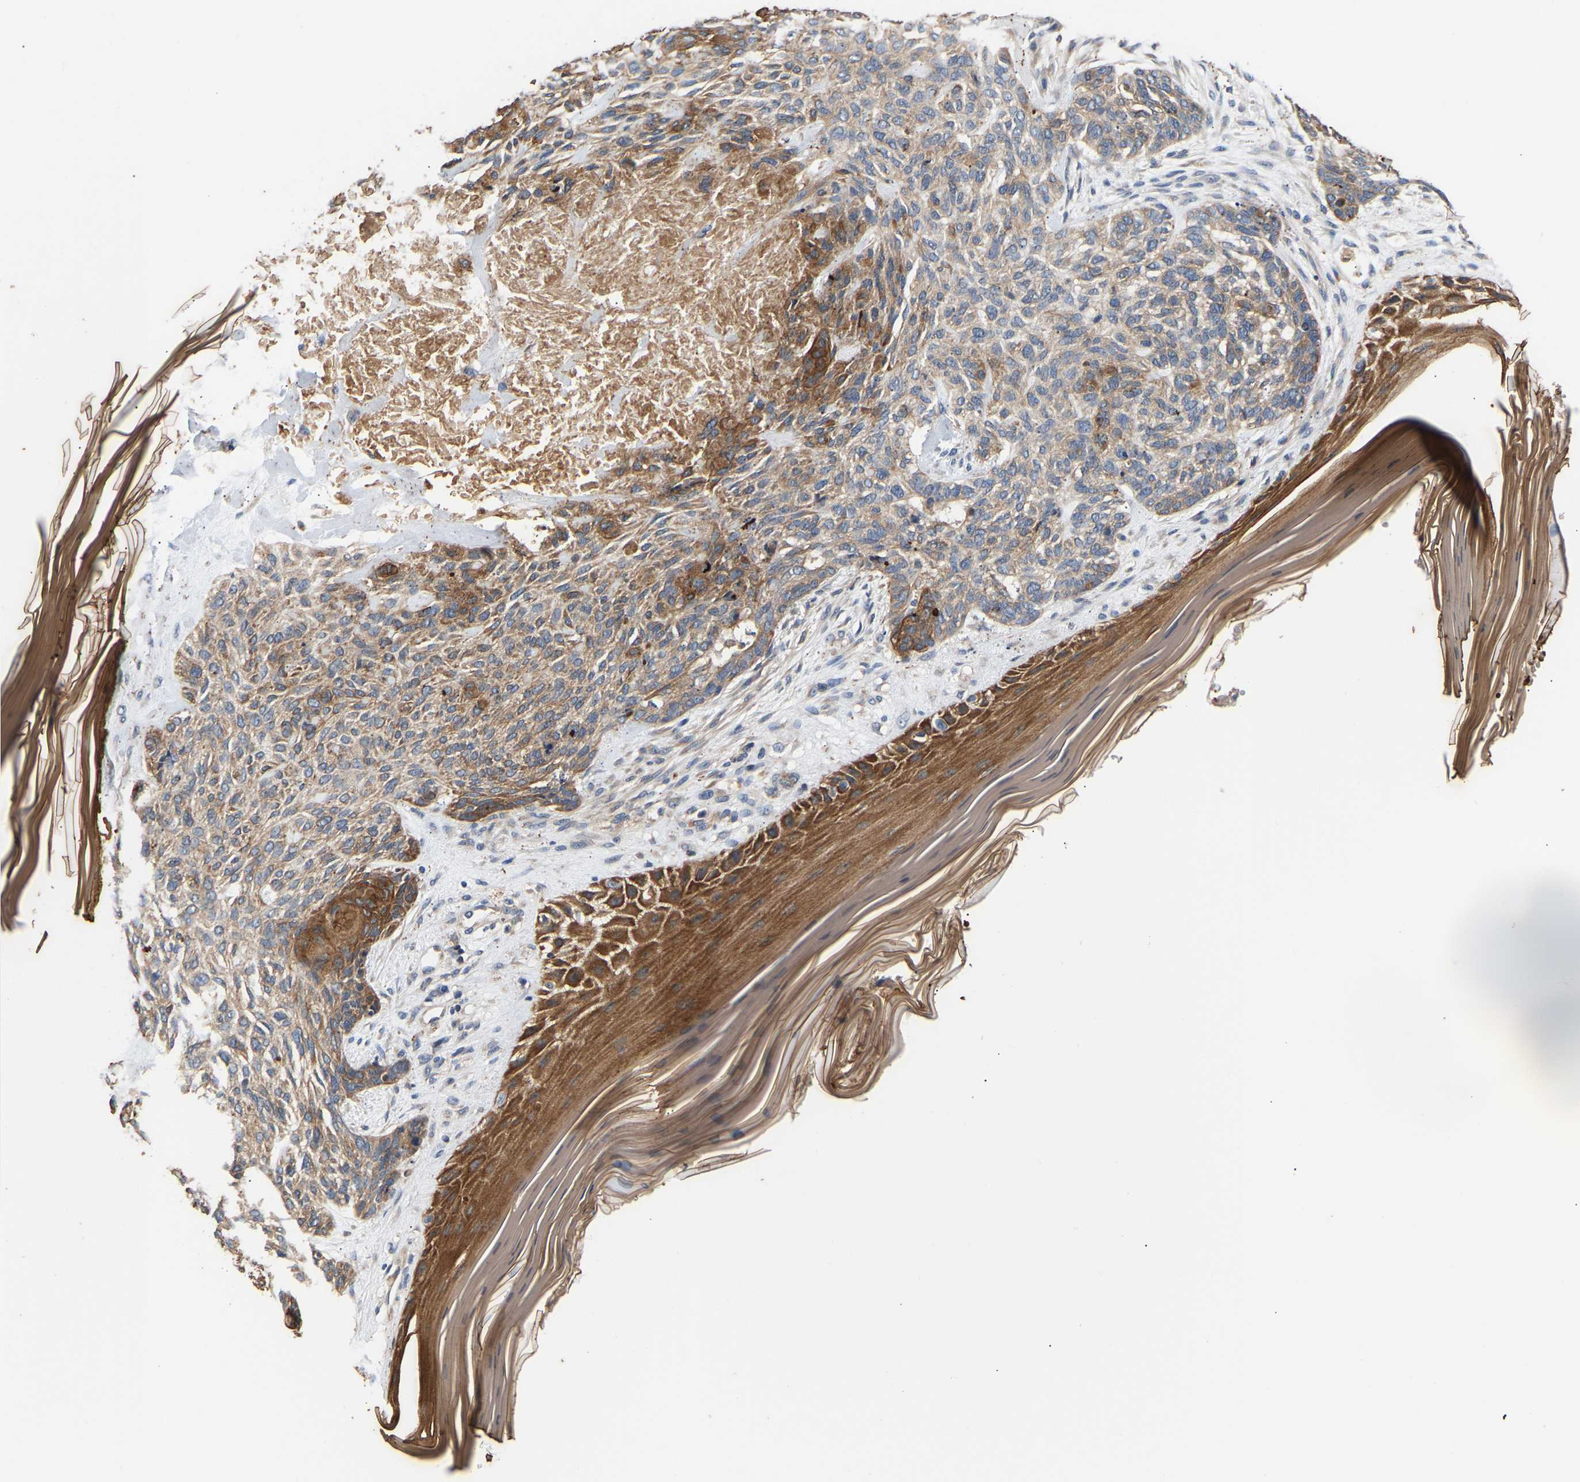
{"staining": {"intensity": "moderate", "quantity": ">75%", "location": "cytoplasmic/membranous"}, "tissue": "skin cancer", "cell_type": "Tumor cells", "image_type": "cancer", "snomed": [{"axis": "morphology", "description": "Basal cell carcinoma"}, {"axis": "topography", "description": "Skin"}], "caption": "Immunohistochemical staining of skin cancer displays moderate cytoplasmic/membranous protein staining in about >75% of tumor cells. (Brightfield microscopy of DAB IHC at high magnification).", "gene": "LRBA", "patient": {"sex": "male", "age": 55}}